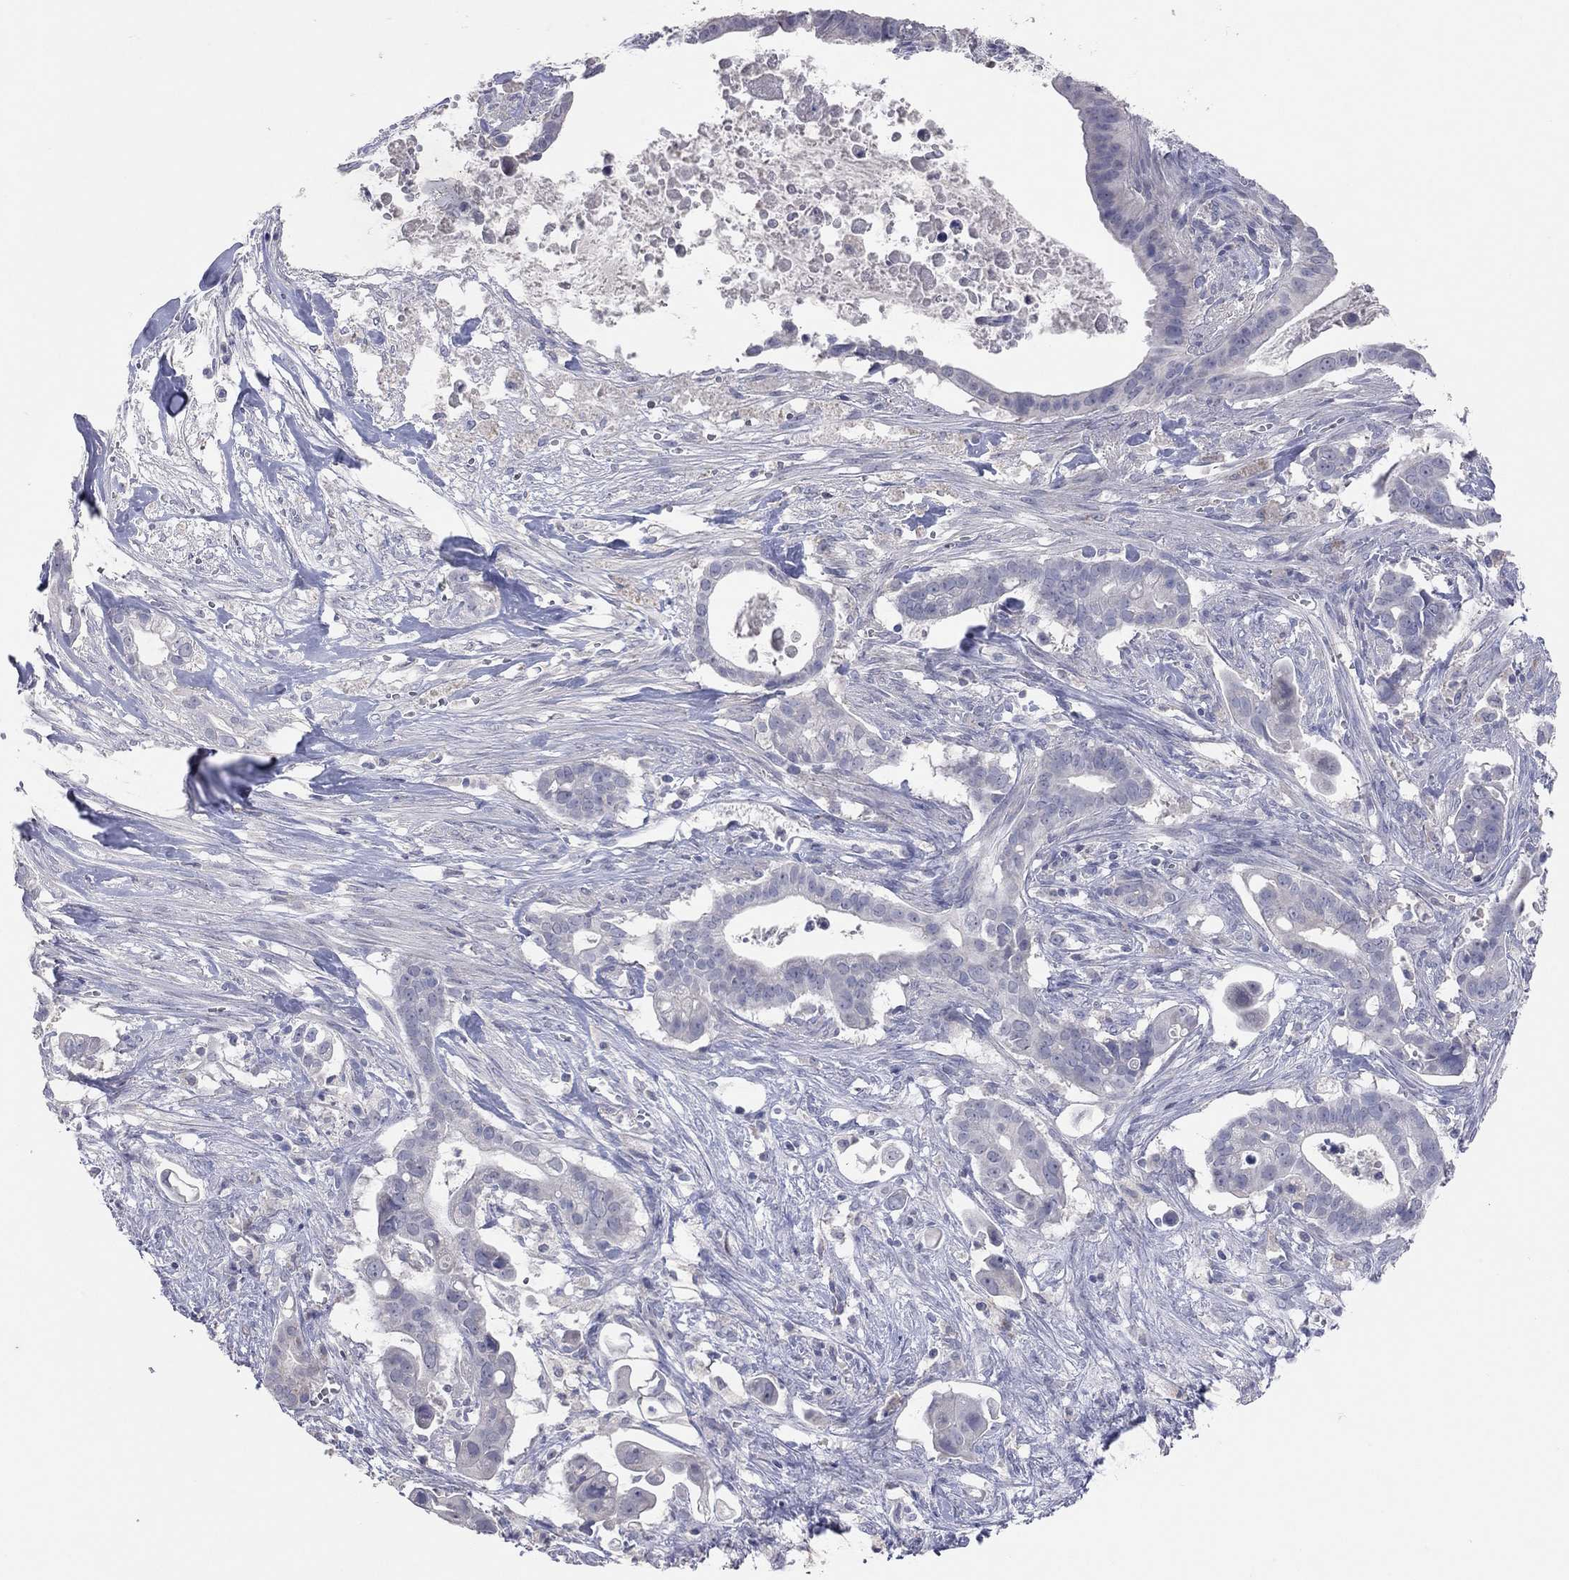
{"staining": {"intensity": "negative", "quantity": "none", "location": "none"}, "tissue": "pancreatic cancer", "cell_type": "Tumor cells", "image_type": "cancer", "snomed": [{"axis": "morphology", "description": "Adenocarcinoma, NOS"}, {"axis": "topography", "description": "Pancreas"}], "caption": "A histopathology image of pancreatic cancer (adenocarcinoma) stained for a protein displays no brown staining in tumor cells. Nuclei are stained in blue.", "gene": "MMP13", "patient": {"sex": "male", "age": 61}}